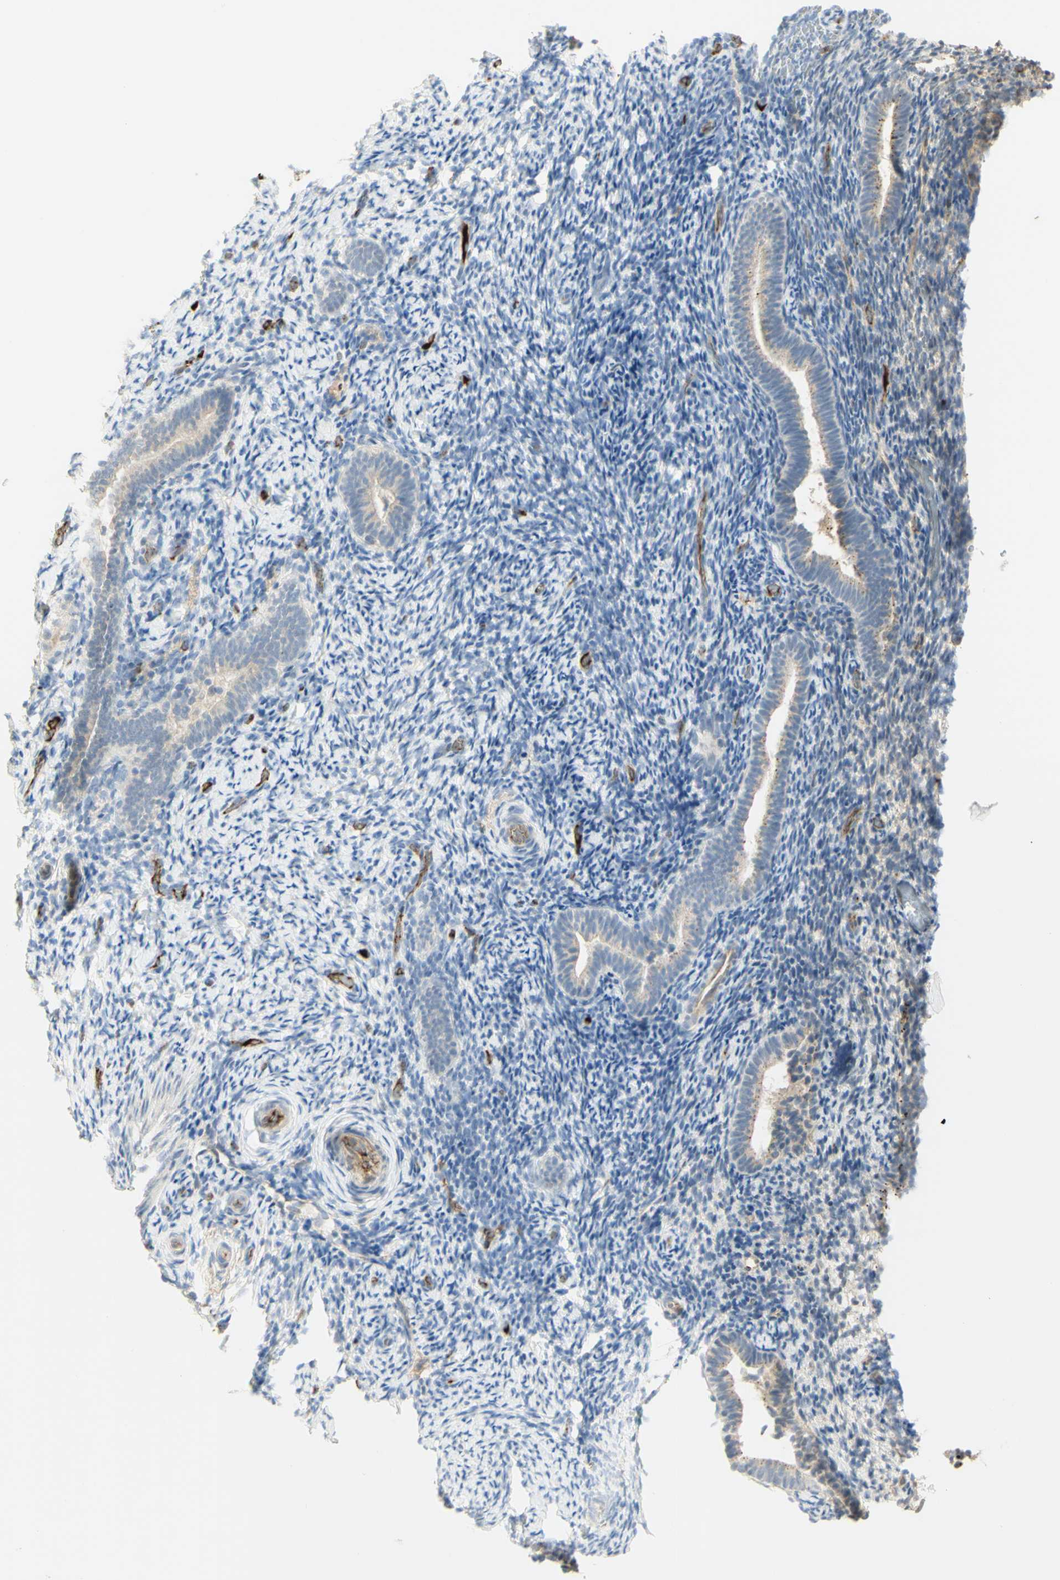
{"staining": {"intensity": "weak", "quantity": "<25%", "location": "nuclear"}, "tissue": "endometrium", "cell_type": "Cells in endometrial stroma", "image_type": "normal", "snomed": [{"axis": "morphology", "description": "Normal tissue, NOS"}, {"axis": "topography", "description": "Endometrium"}], "caption": "Endometrium was stained to show a protein in brown. There is no significant positivity in cells in endometrial stroma. (DAB immunohistochemistry, high magnification).", "gene": "ANGPT2", "patient": {"sex": "female", "age": 51}}